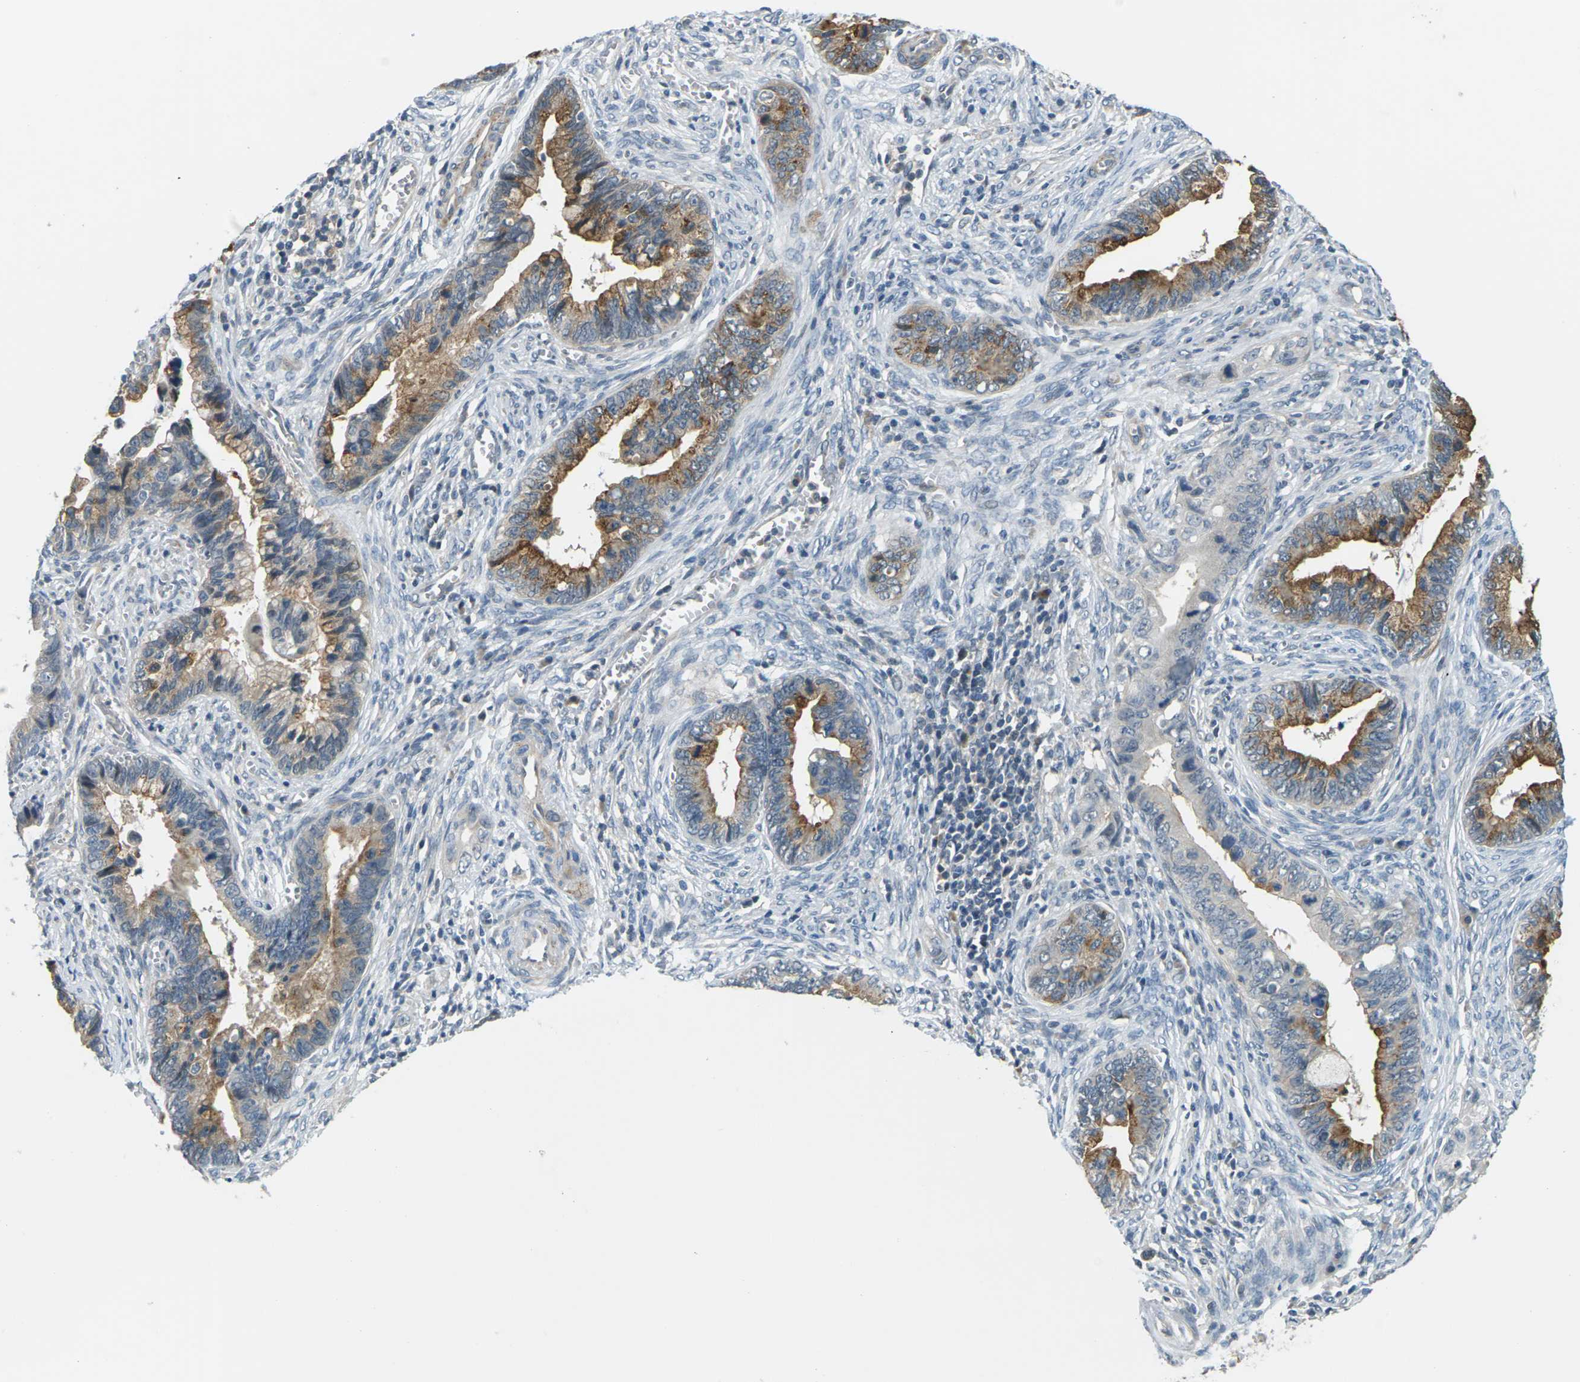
{"staining": {"intensity": "moderate", "quantity": "25%-75%", "location": "cytoplasmic/membranous"}, "tissue": "cervical cancer", "cell_type": "Tumor cells", "image_type": "cancer", "snomed": [{"axis": "morphology", "description": "Adenocarcinoma, NOS"}, {"axis": "topography", "description": "Cervix"}], "caption": "This is an image of immunohistochemistry staining of cervical cancer (adenocarcinoma), which shows moderate staining in the cytoplasmic/membranous of tumor cells.", "gene": "SLC13A3", "patient": {"sex": "female", "age": 44}}